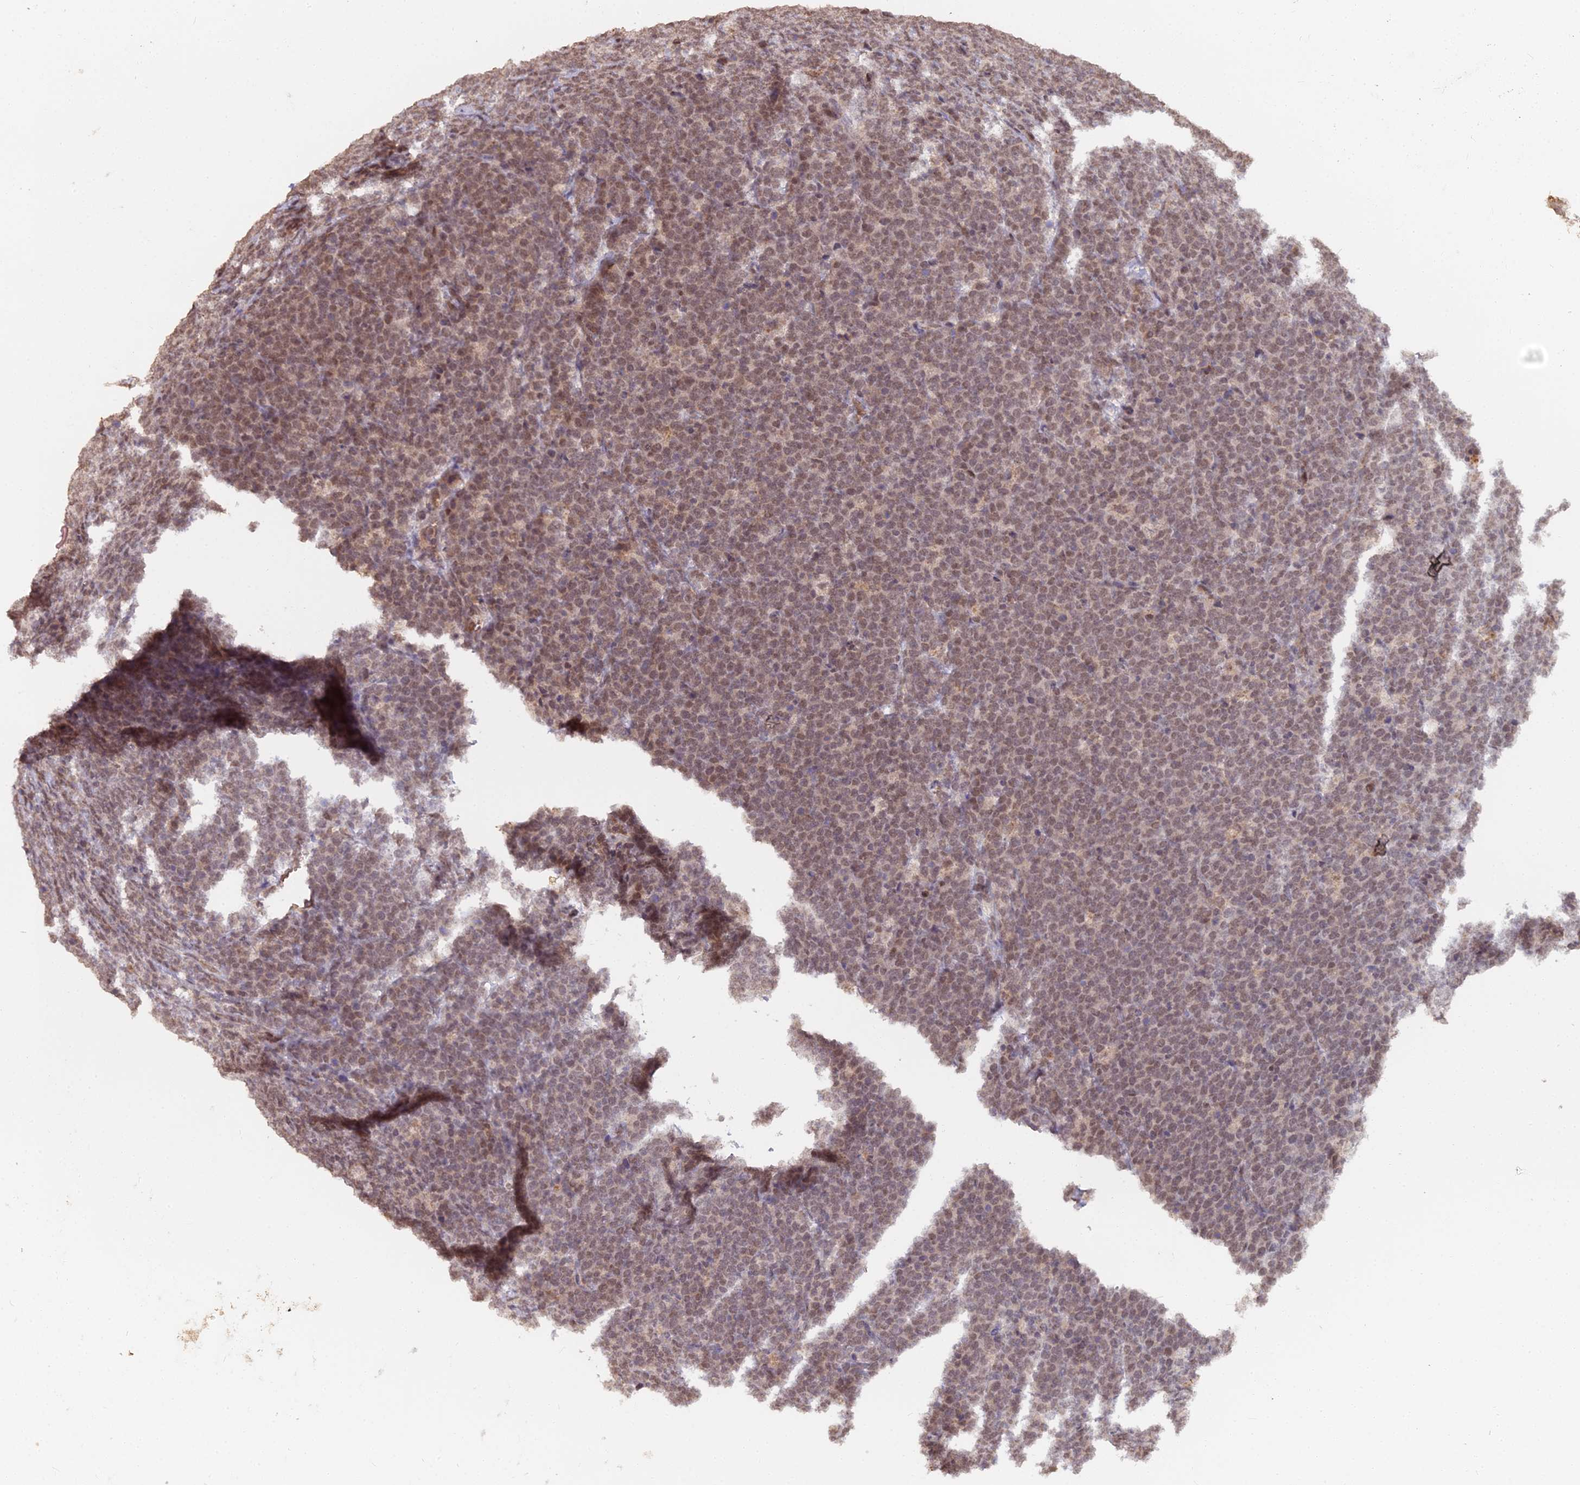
{"staining": {"intensity": "weak", "quantity": "25%-75%", "location": "nuclear"}, "tissue": "lymphoma", "cell_type": "Tumor cells", "image_type": "cancer", "snomed": [{"axis": "morphology", "description": "Malignant lymphoma, non-Hodgkin's type, High grade"}, {"axis": "topography", "description": "Small intestine"}], "caption": "A low amount of weak nuclear expression is present in approximately 25%-75% of tumor cells in high-grade malignant lymphoma, non-Hodgkin's type tissue.", "gene": "ZDBF2", "patient": {"sex": "male", "age": 8}}